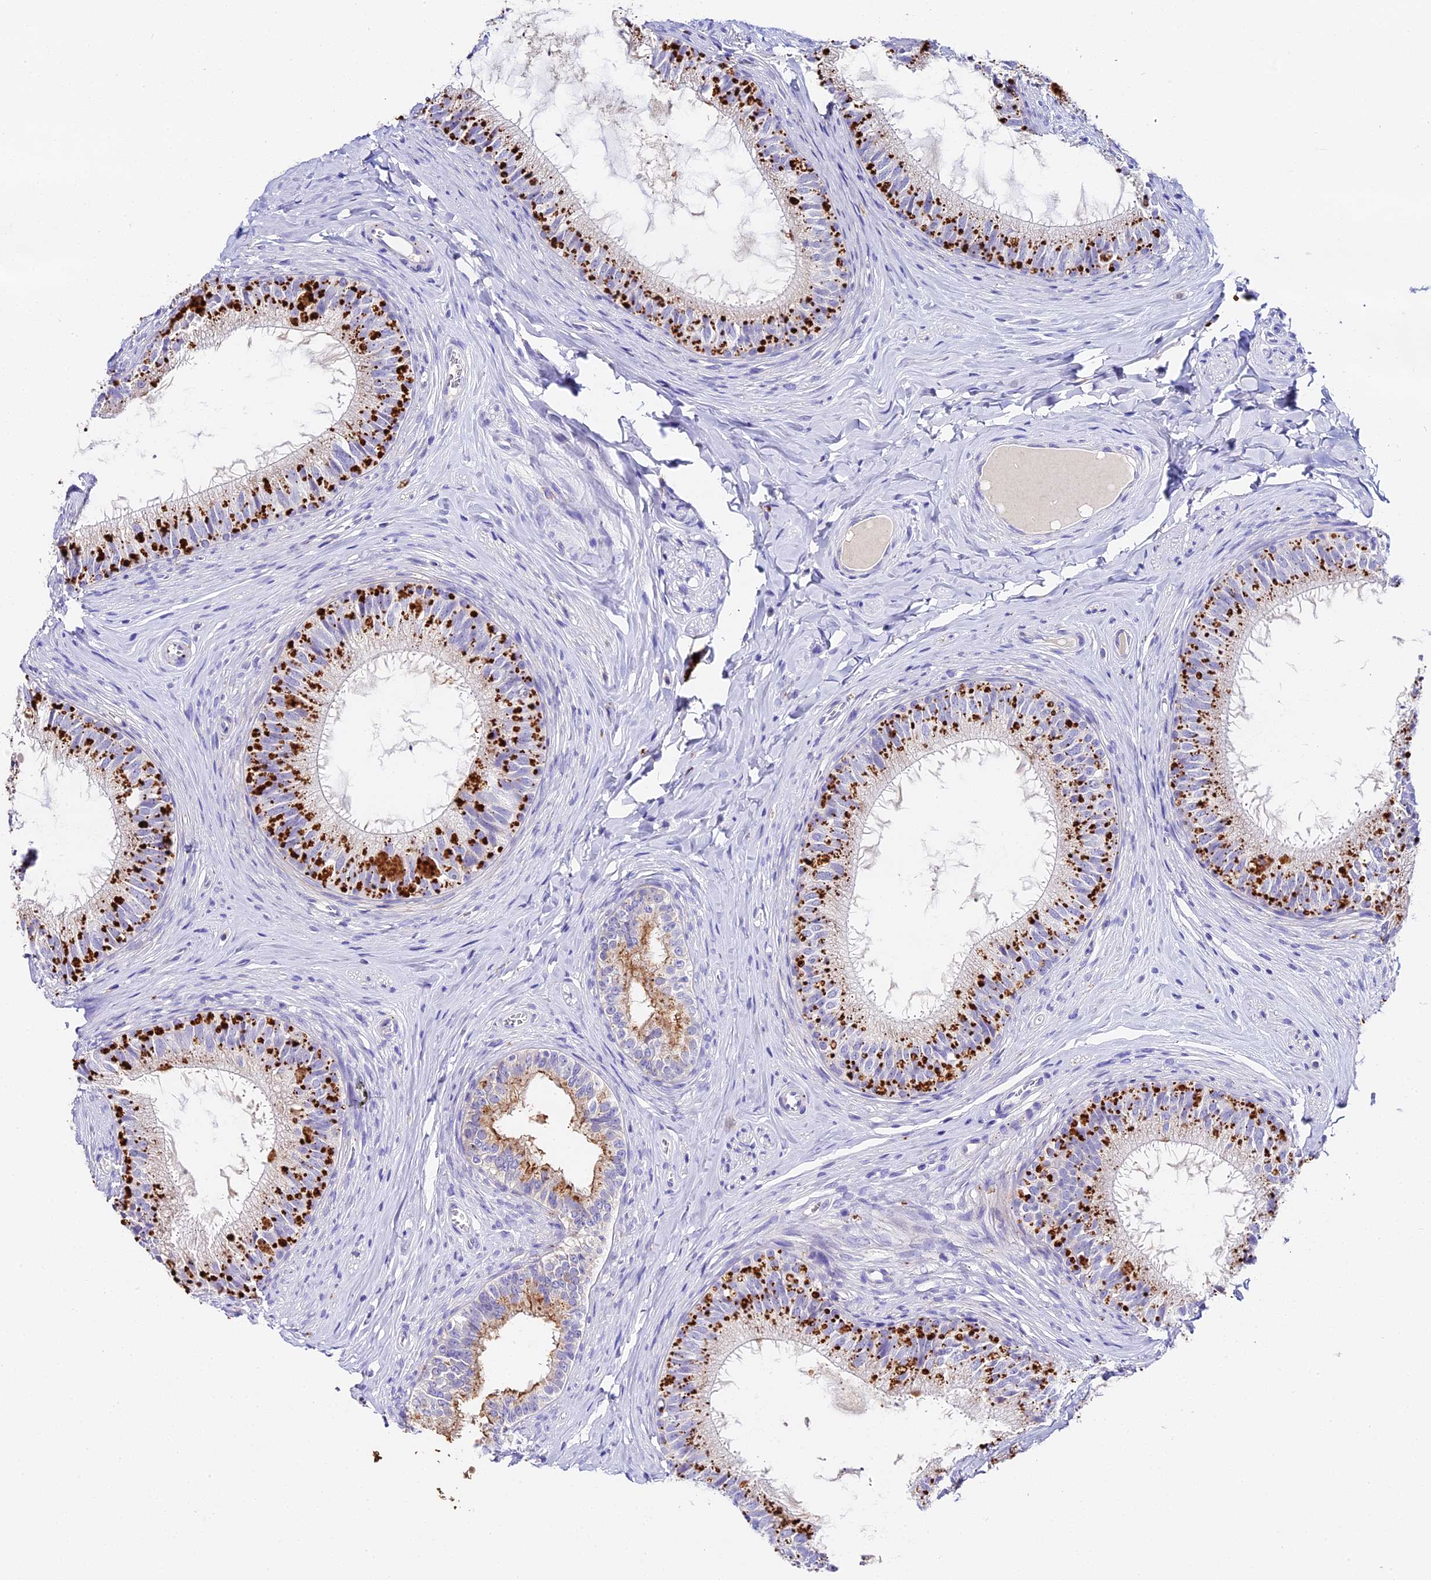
{"staining": {"intensity": "strong", "quantity": "25%-75%", "location": "cytoplasmic/membranous"}, "tissue": "epididymis", "cell_type": "Glandular cells", "image_type": "normal", "snomed": [{"axis": "morphology", "description": "Normal tissue, NOS"}, {"axis": "topography", "description": "Epididymis"}], "caption": "IHC histopathology image of unremarkable epididymis stained for a protein (brown), which reveals high levels of strong cytoplasmic/membranous staining in approximately 25%-75% of glandular cells.", "gene": "LYPD6", "patient": {"sex": "male", "age": 34}}